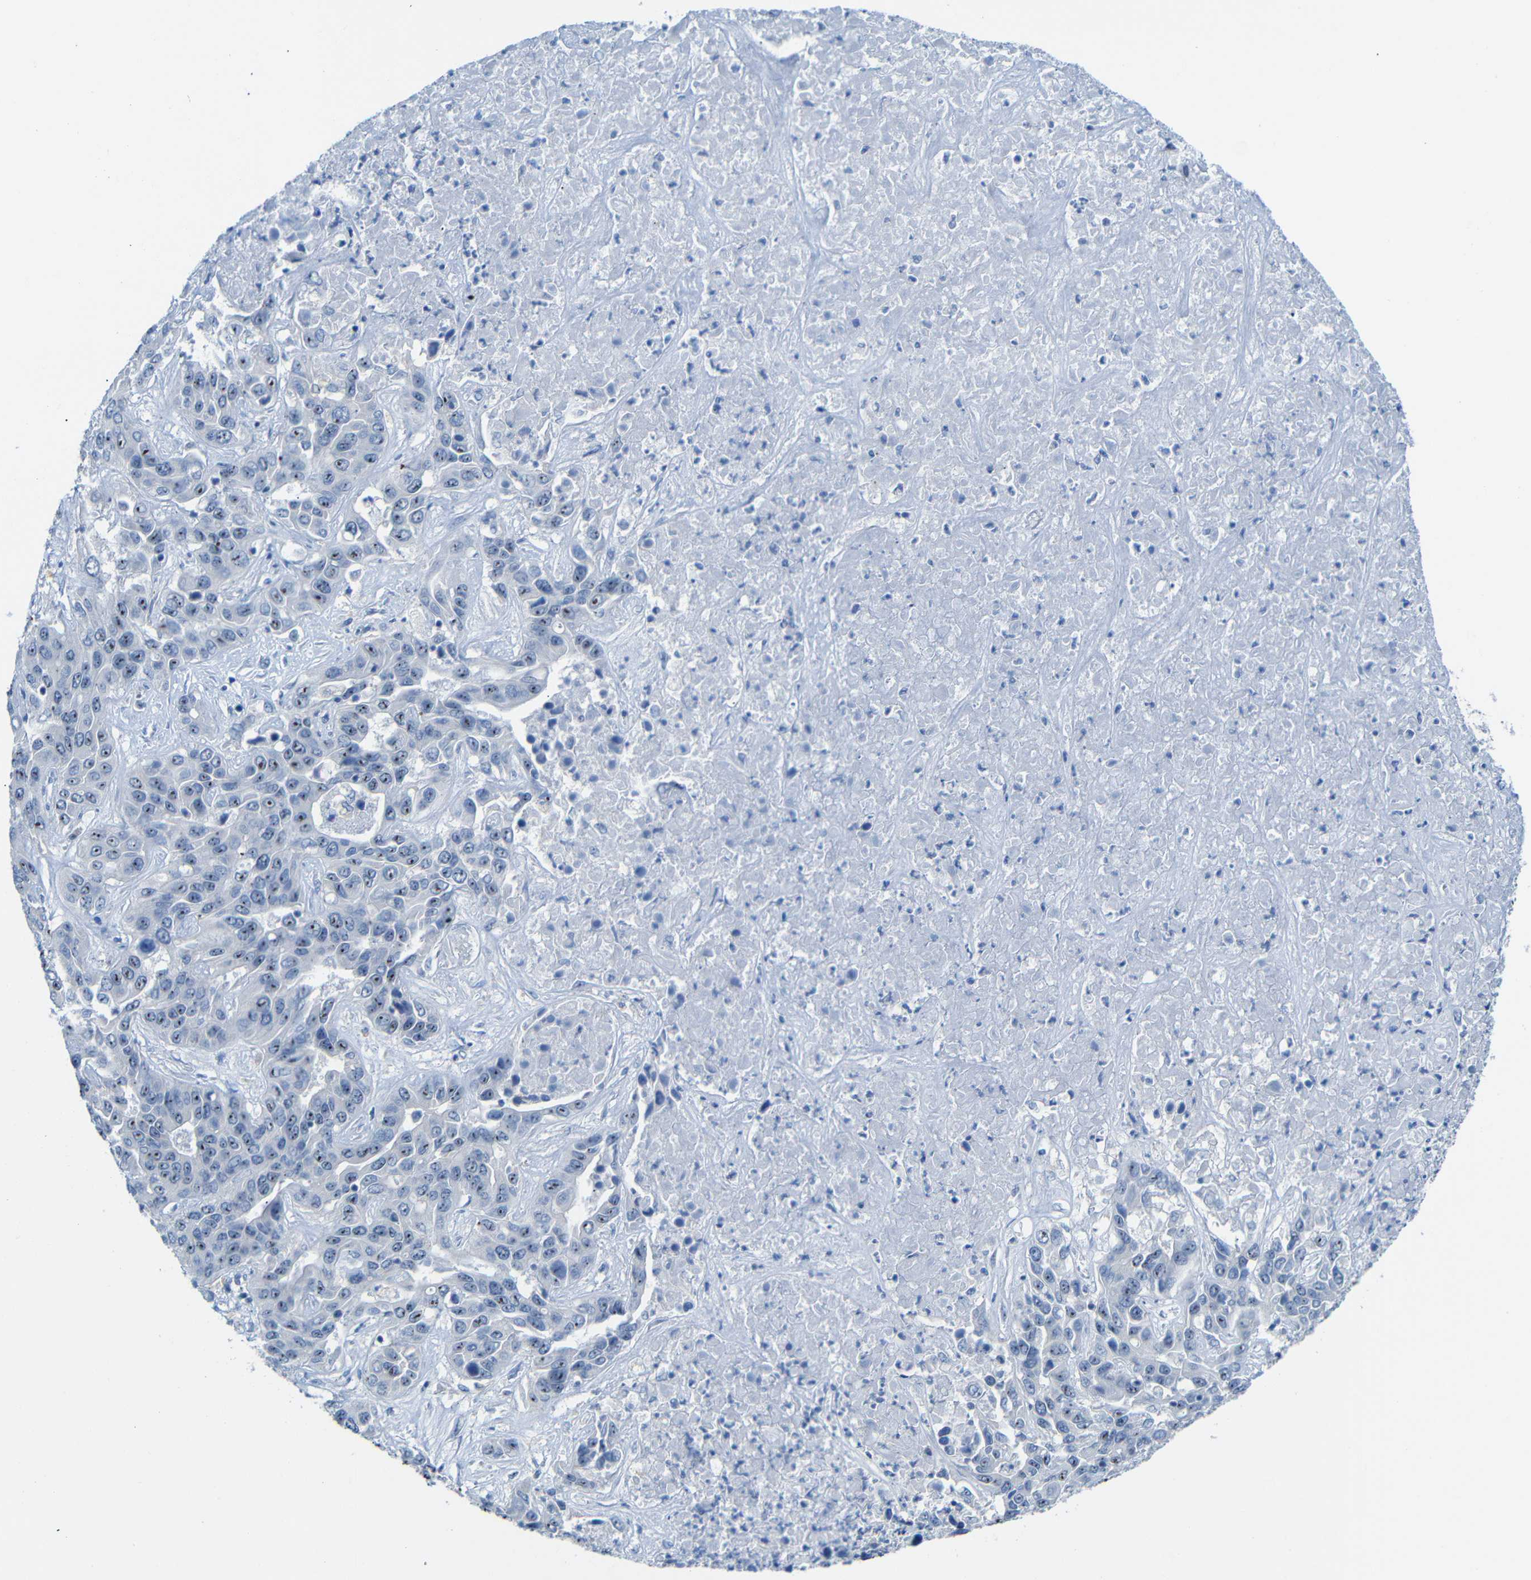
{"staining": {"intensity": "strong", "quantity": ">75%", "location": "nuclear"}, "tissue": "liver cancer", "cell_type": "Tumor cells", "image_type": "cancer", "snomed": [{"axis": "morphology", "description": "Cholangiocarcinoma"}, {"axis": "topography", "description": "Liver"}], "caption": "This is an image of IHC staining of liver cancer (cholangiocarcinoma), which shows strong expression in the nuclear of tumor cells.", "gene": "C1orf210", "patient": {"sex": "female", "age": 52}}